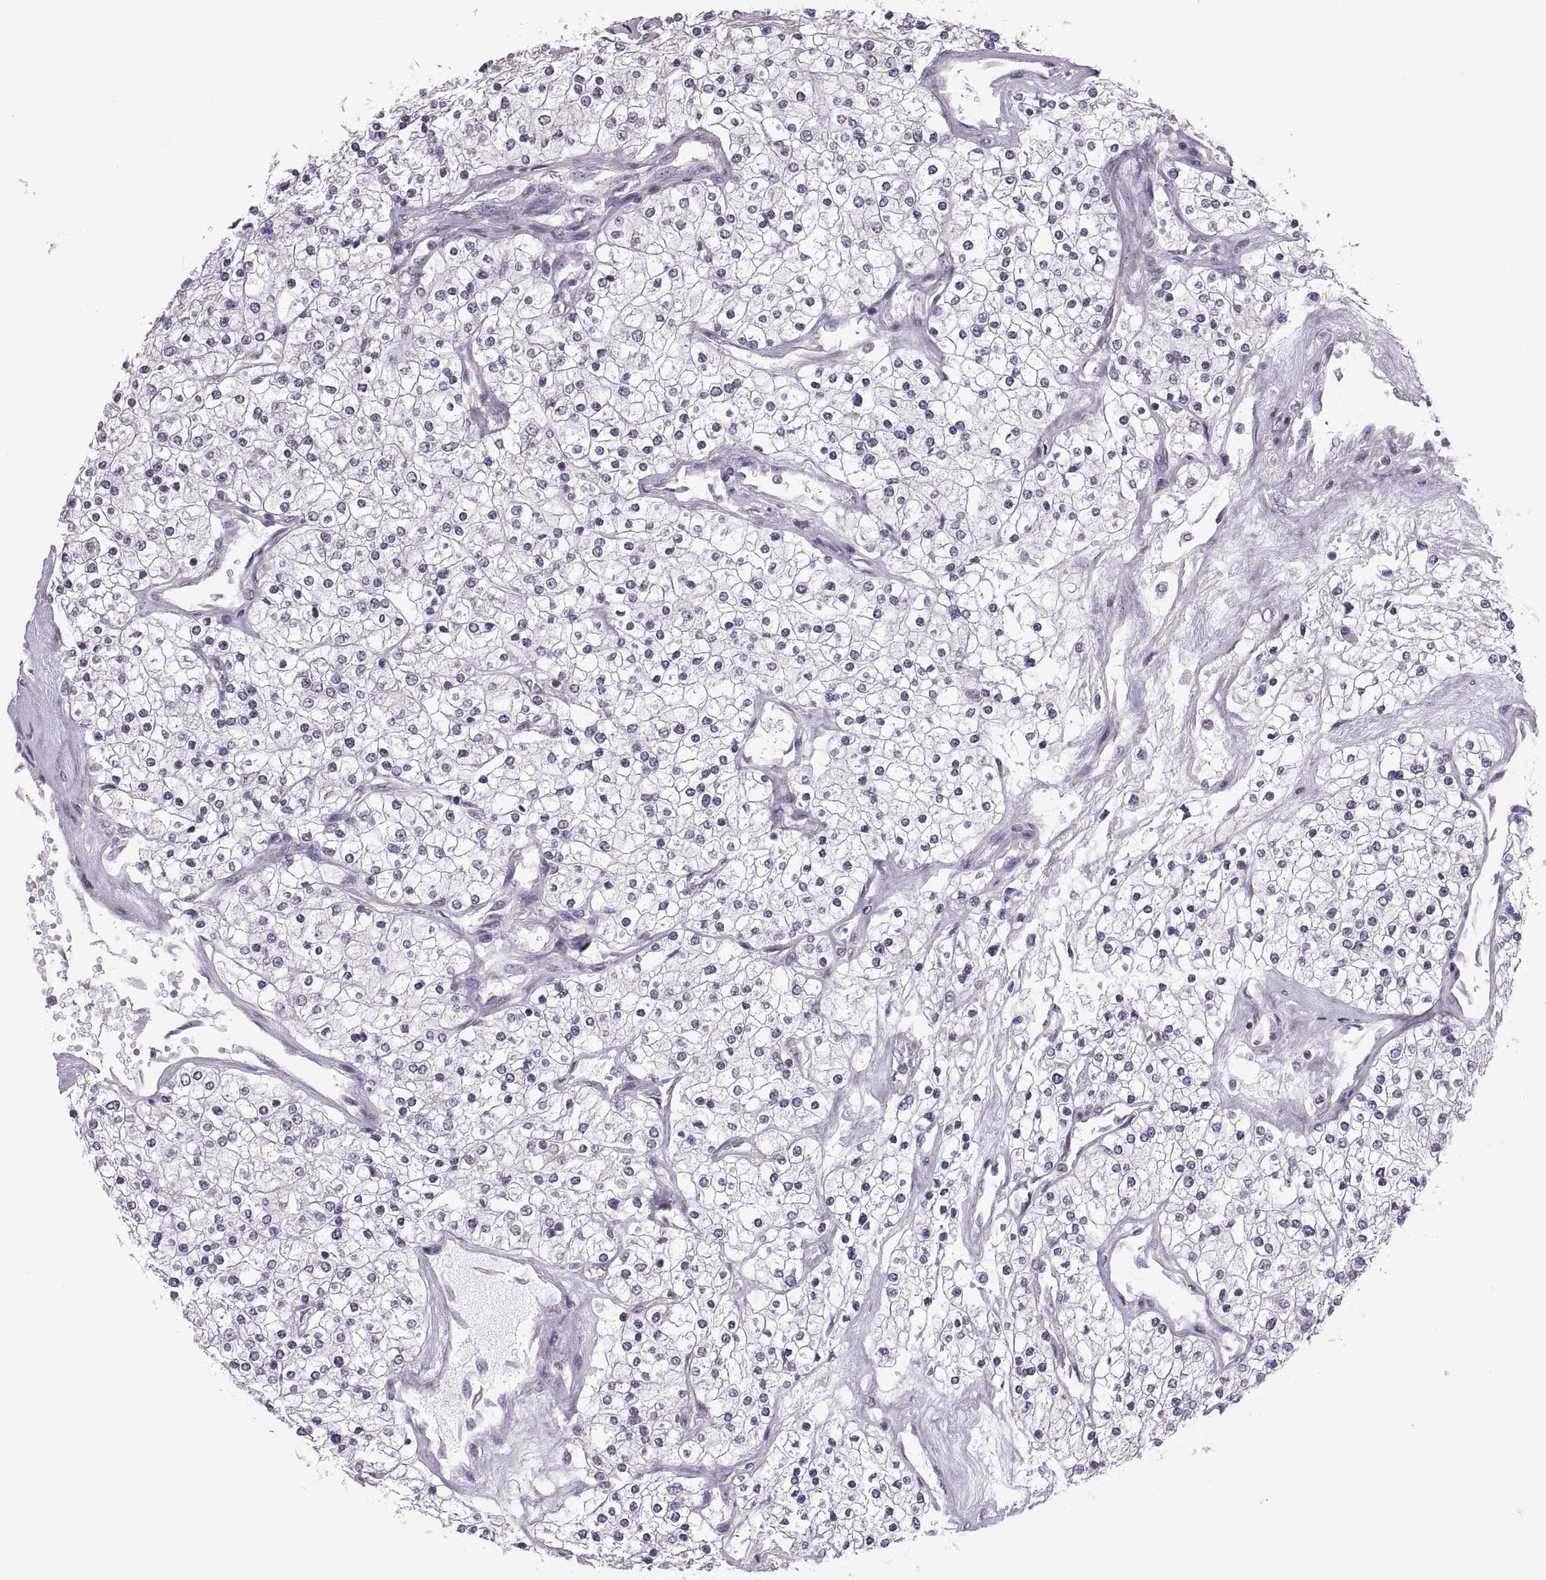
{"staining": {"intensity": "negative", "quantity": "none", "location": "none"}, "tissue": "renal cancer", "cell_type": "Tumor cells", "image_type": "cancer", "snomed": [{"axis": "morphology", "description": "Adenocarcinoma, NOS"}, {"axis": "topography", "description": "Kidney"}], "caption": "Tumor cells show no significant protein positivity in renal cancer.", "gene": "PABPC1", "patient": {"sex": "male", "age": 80}}